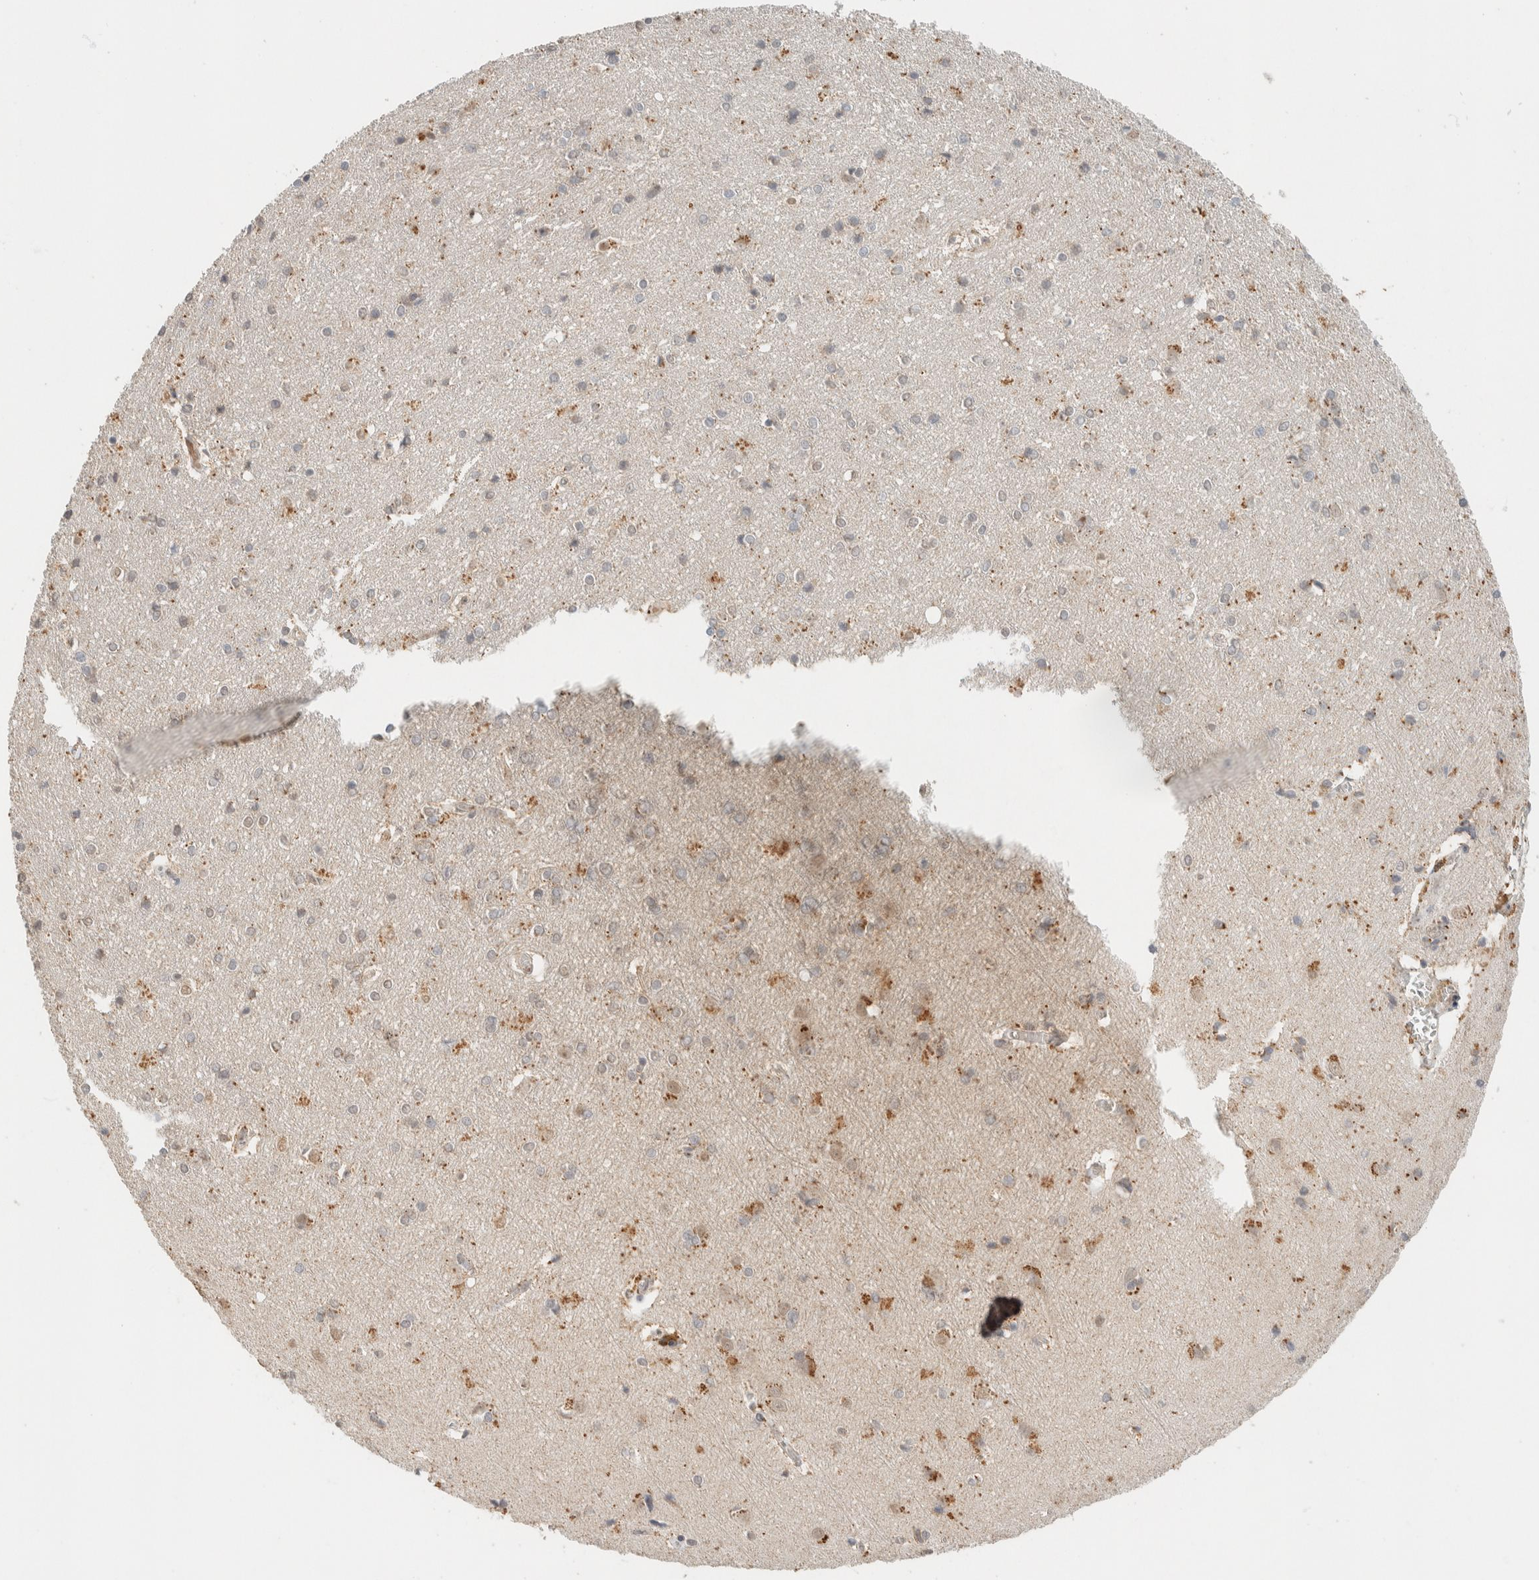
{"staining": {"intensity": "negative", "quantity": "none", "location": "none"}, "tissue": "cerebral cortex", "cell_type": "Endothelial cells", "image_type": "normal", "snomed": [{"axis": "morphology", "description": "Normal tissue, NOS"}, {"axis": "topography", "description": "Cerebral cortex"}], "caption": "A high-resolution image shows immunohistochemistry staining of benign cerebral cortex, which demonstrates no significant expression in endothelial cells.", "gene": "MRPL41", "patient": {"sex": "male", "age": 54}}